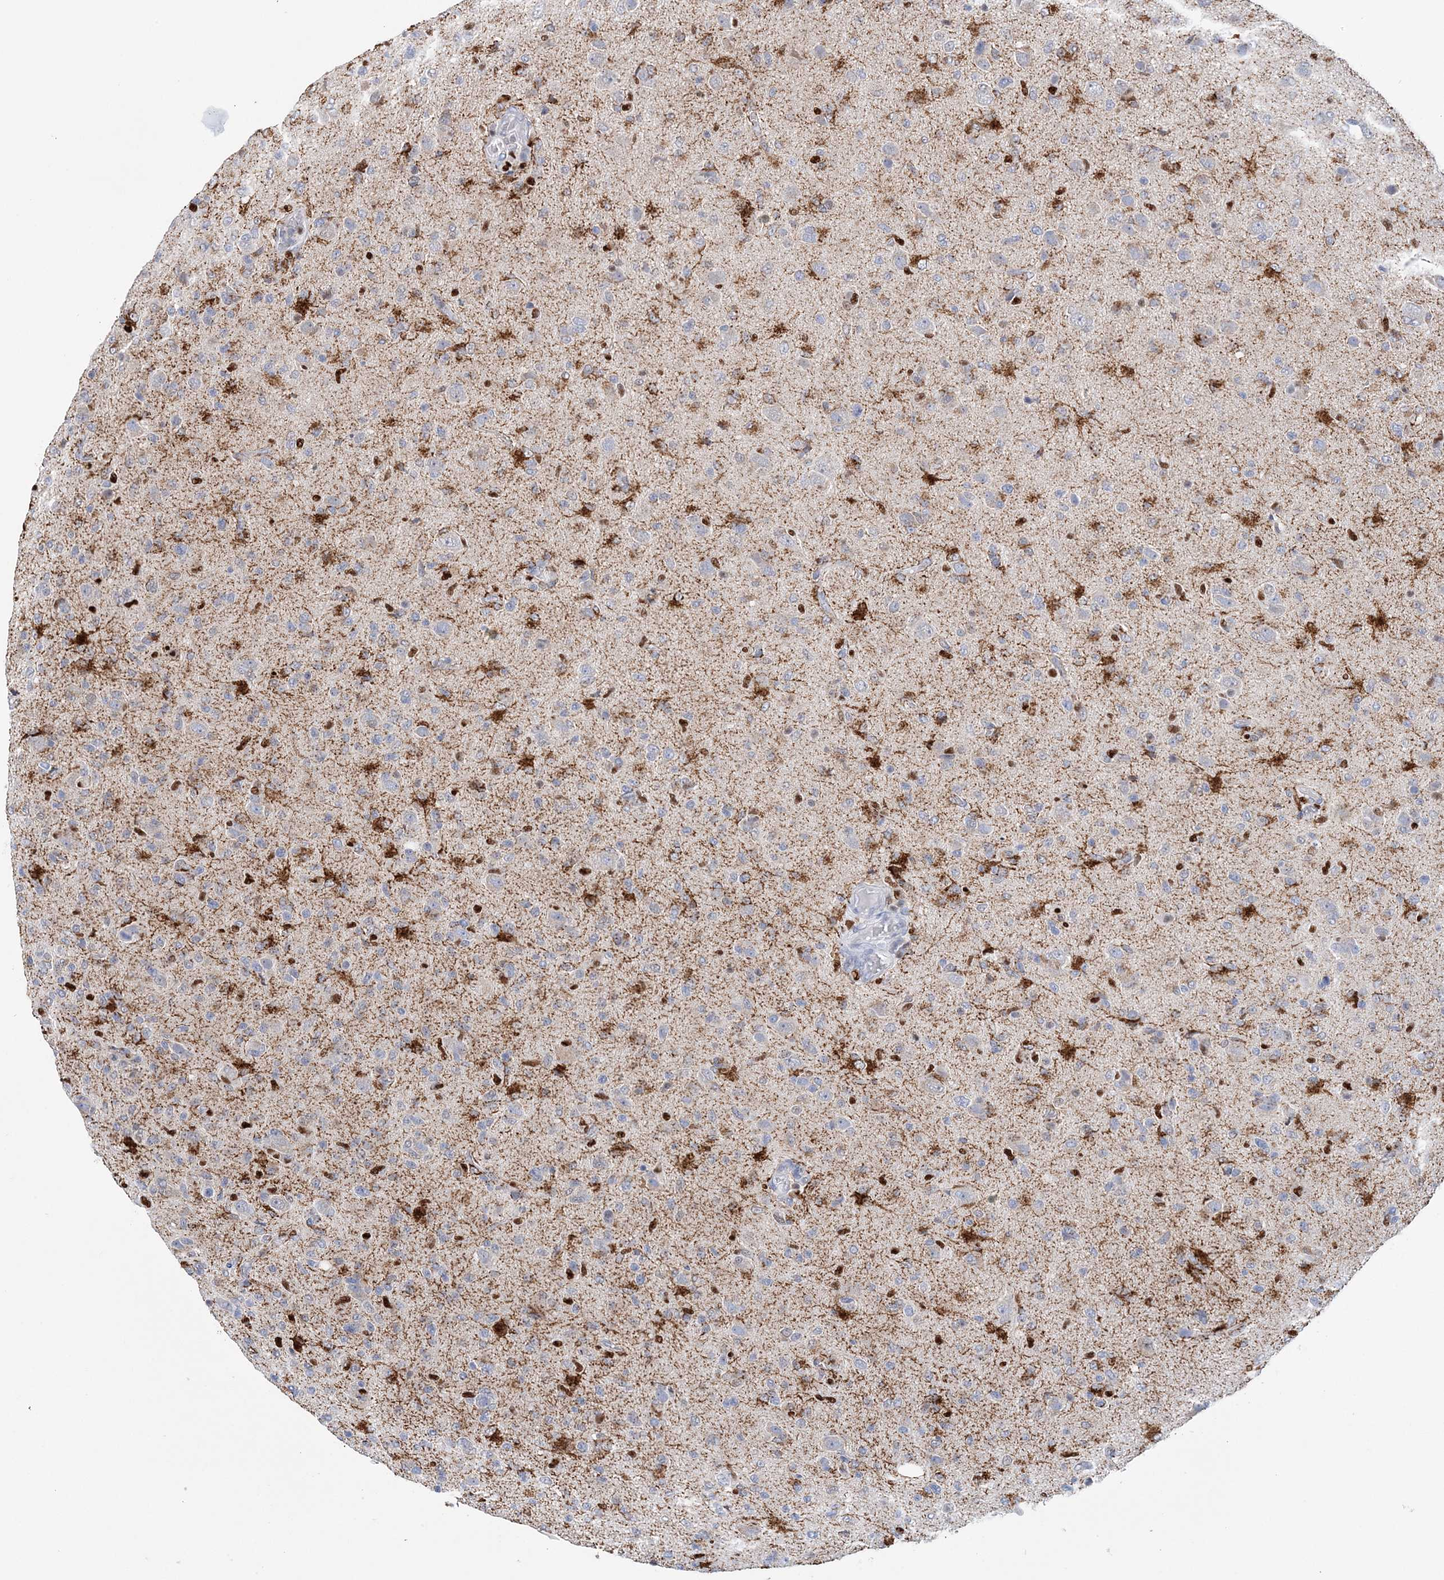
{"staining": {"intensity": "negative", "quantity": "none", "location": "none"}, "tissue": "glioma", "cell_type": "Tumor cells", "image_type": "cancer", "snomed": [{"axis": "morphology", "description": "Glioma, malignant, High grade"}, {"axis": "topography", "description": "Brain"}], "caption": "Tumor cells show no significant staining in malignant glioma (high-grade). (DAB (3,3'-diaminobenzidine) immunohistochemistry, high magnification).", "gene": "NIT2", "patient": {"sex": "female", "age": 57}}